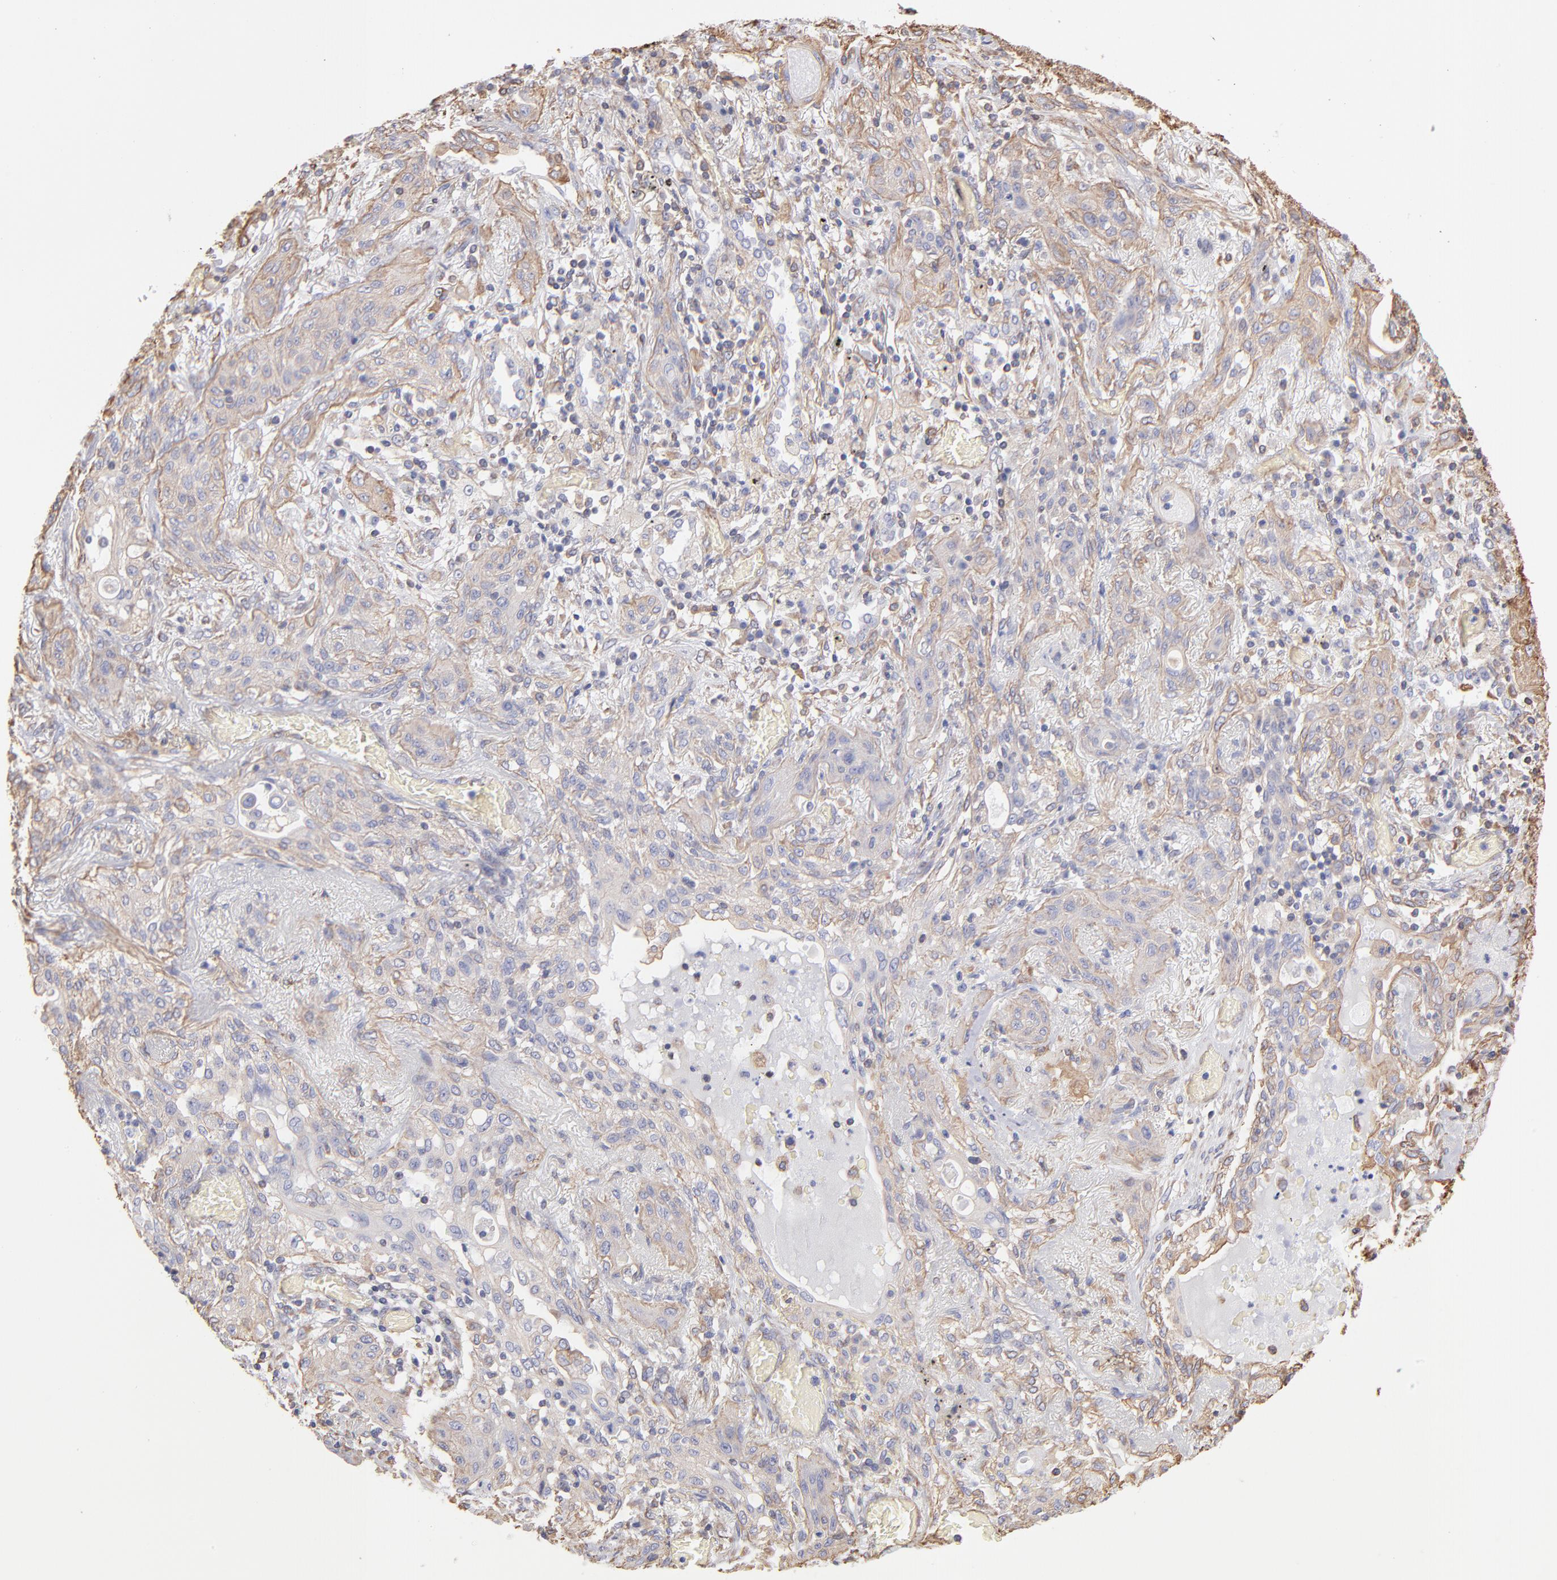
{"staining": {"intensity": "weak", "quantity": "25%-75%", "location": "cytoplasmic/membranous"}, "tissue": "lung cancer", "cell_type": "Tumor cells", "image_type": "cancer", "snomed": [{"axis": "morphology", "description": "Squamous cell carcinoma, NOS"}, {"axis": "topography", "description": "Lung"}], "caption": "This histopathology image reveals immunohistochemistry (IHC) staining of human squamous cell carcinoma (lung), with low weak cytoplasmic/membranous expression in about 25%-75% of tumor cells.", "gene": "PLEC", "patient": {"sex": "female", "age": 47}}